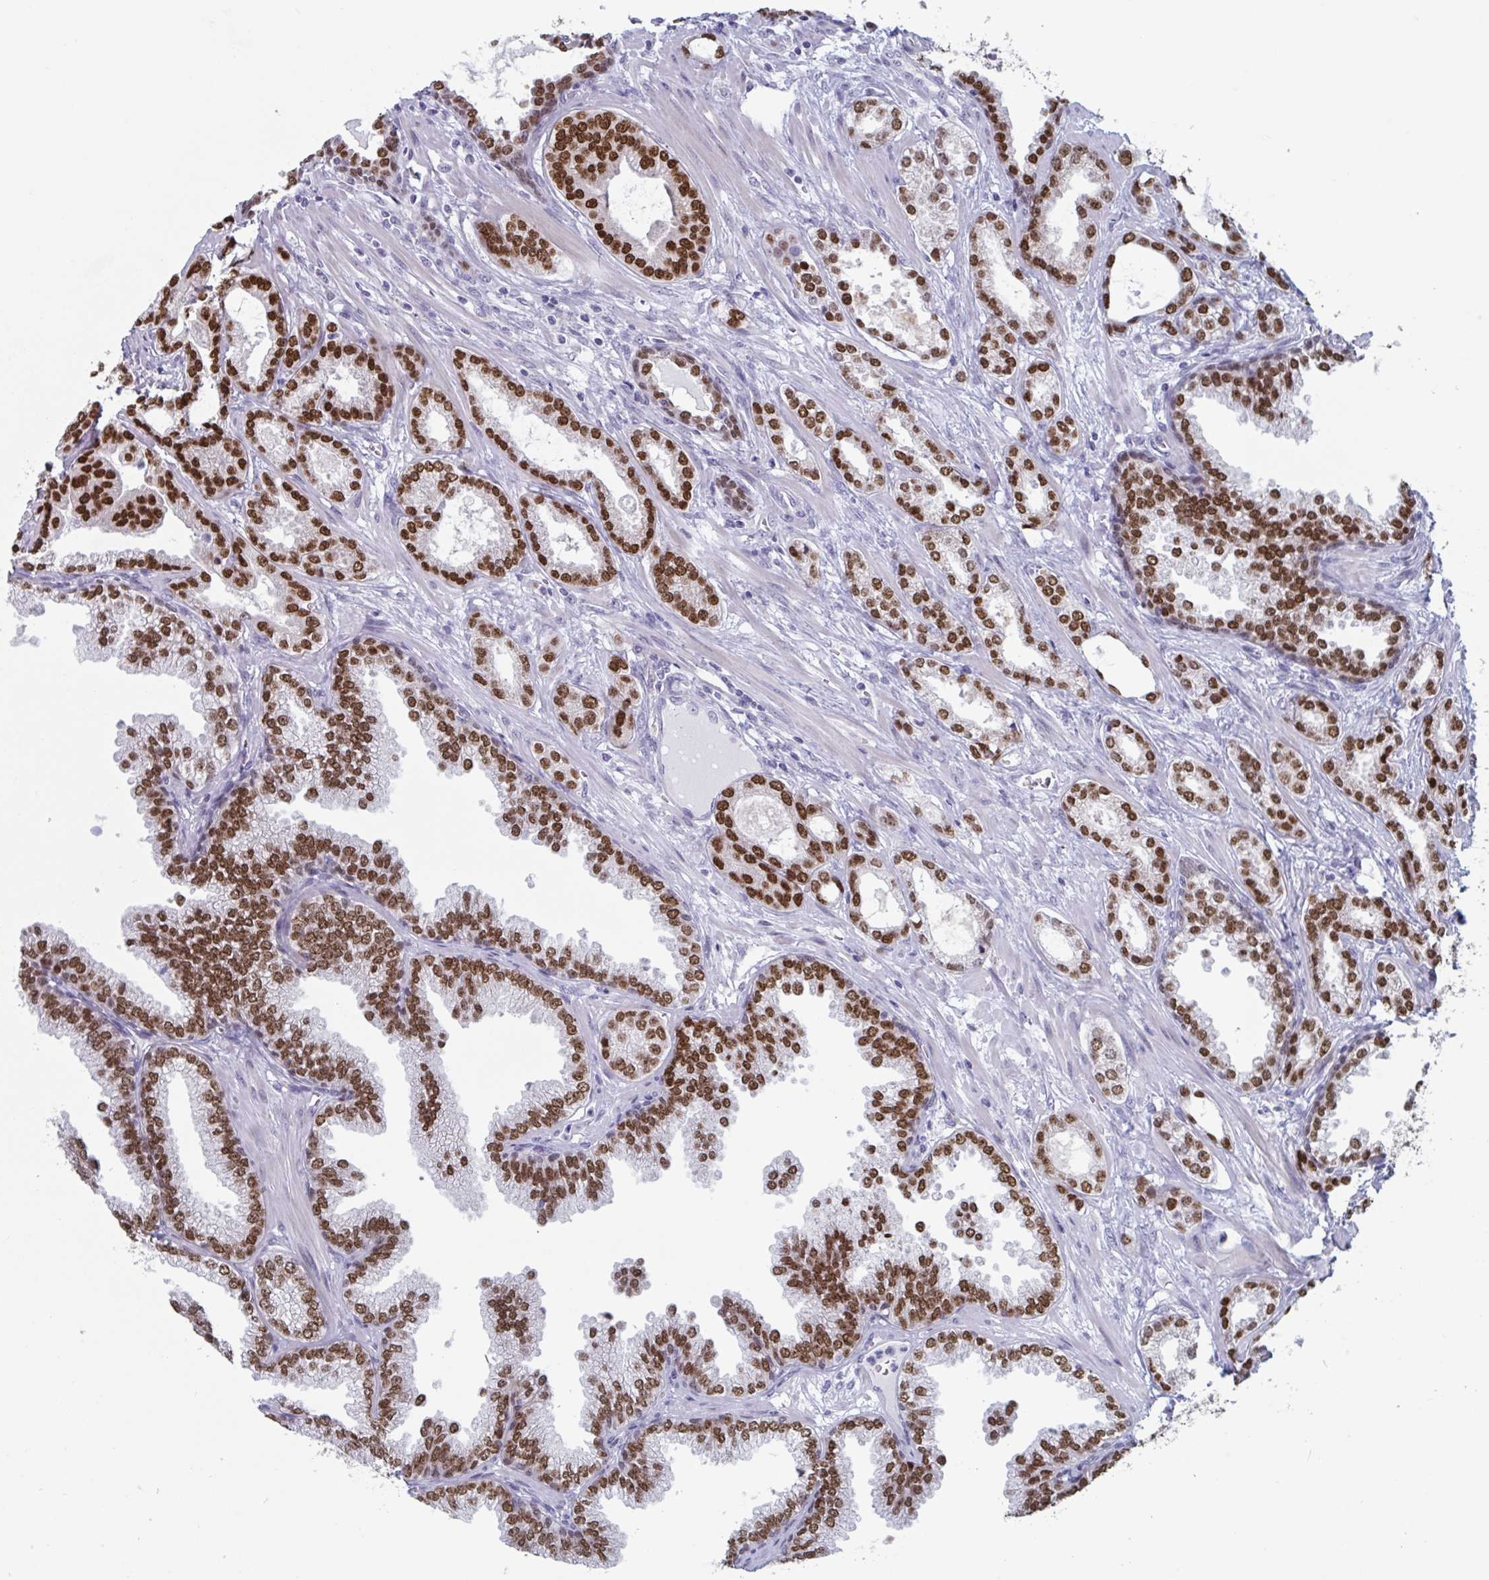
{"staining": {"intensity": "strong", "quantity": ">75%", "location": "nuclear"}, "tissue": "prostate cancer", "cell_type": "Tumor cells", "image_type": "cancer", "snomed": [{"axis": "morphology", "description": "Adenocarcinoma, Medium grade"}, {"axis": "topography", "description": "Prostate"}], "caption": "A histopathology image showing strong nuclear positivity in about >75% of tumor cells in adenocarcinoma (medium-grade) (prostate), as visualized by brown immunohistochemical staining.", "gene": "FOXA1", "patient": {"sex": "male", "age": 57}}